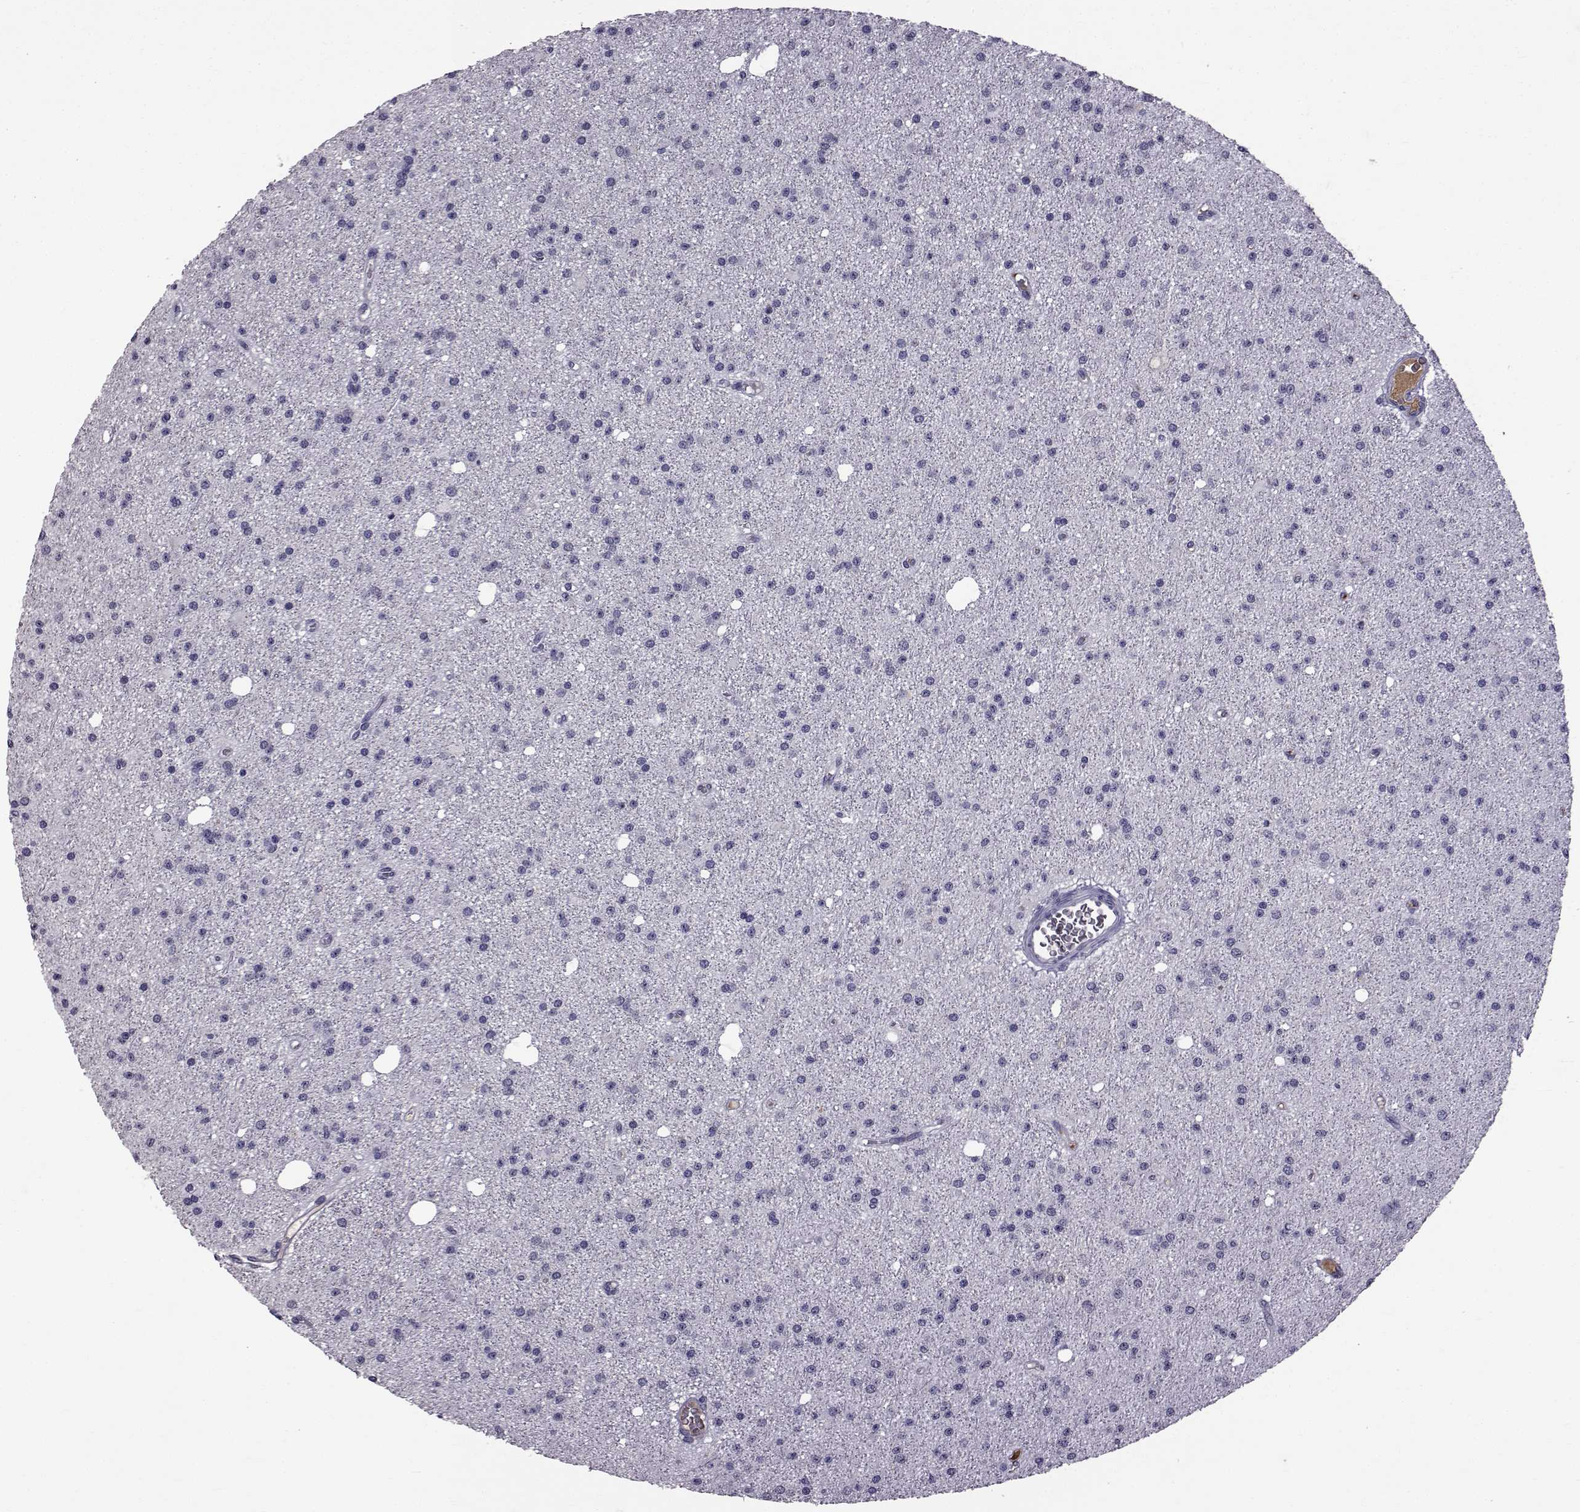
{"staining": {"intensity": "negative", "quantity": "none", "location": "none"}, "tissue": "glioma", "cell_type": "Tumor cells", "image_type": "cancer", "snomed": [{"axis": "morphology", "description": "Glioma, malignant, Low grade"}, {"axis": "topography", "description": "Brain"}], "caption": "An image of human glioma is negative for staining in tumor cells. The staining was performed using DAB to visualize the protein expression in brown, while the nuclei were stained in blue with hematoxylin (Magnification: 20x).", "gene": "TNFRSF11B", "patient": {"sex": "male", "age": 27}}